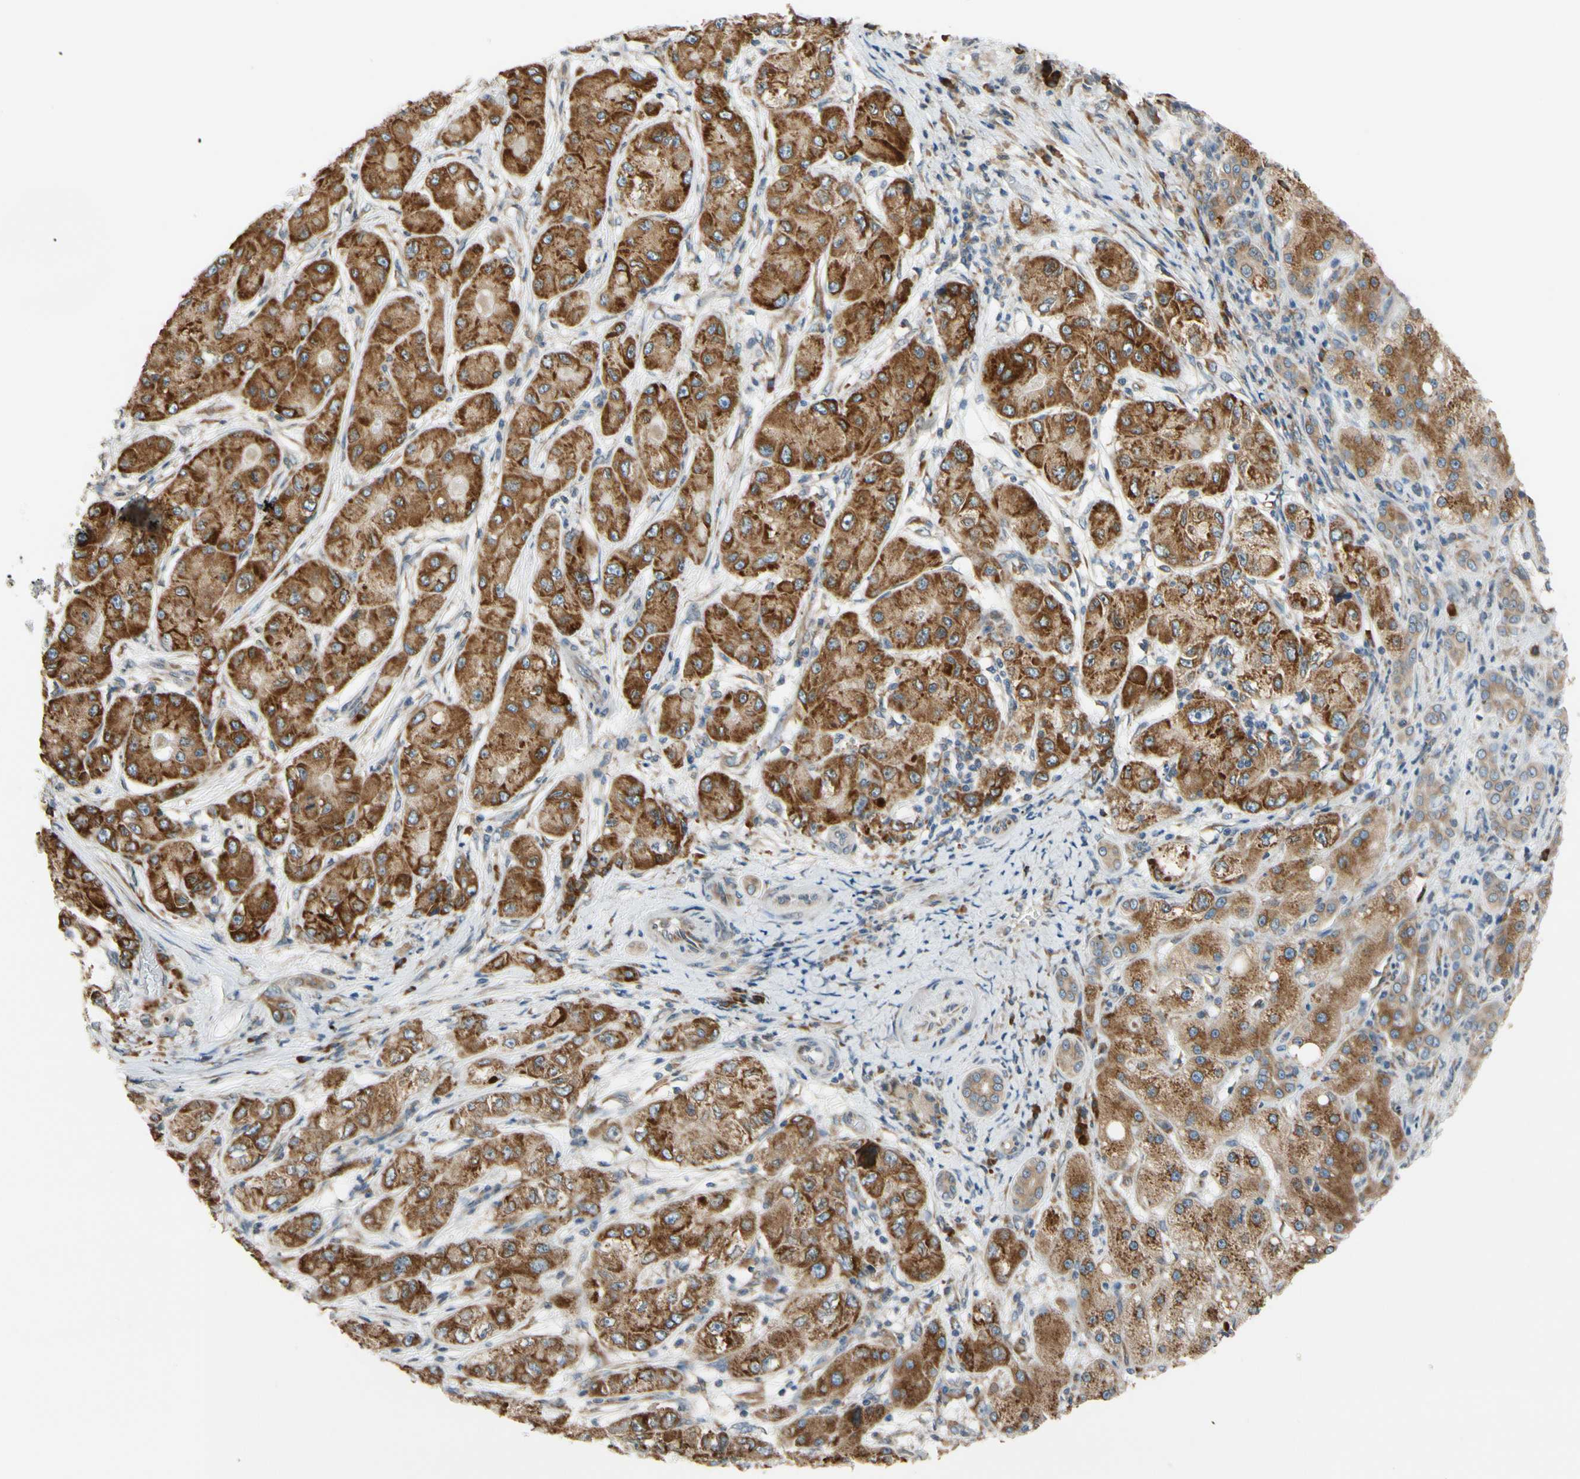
{"staining": {"intensity": "strong", "quantity": ">75%", "location": "cytoplasmic/membranous"}, "tissue": "liver cancer", "cell_type": "Tumor cells", "image_type": "cancer", "snomed": [{"axis": "morphology", "description": "Carcinoma, Hepatocellular, NOS"}, {"axis": "topography", "description": "Liver"}], "caption": "A photomicrograph of human liver cancer (hepatocellular carcinoma) stained for a protein shows strong cytoplasmic/membranous brown staining in tumor cells.", "gene": "RPN2", "patient": {"sex": "male", "age": 80}}